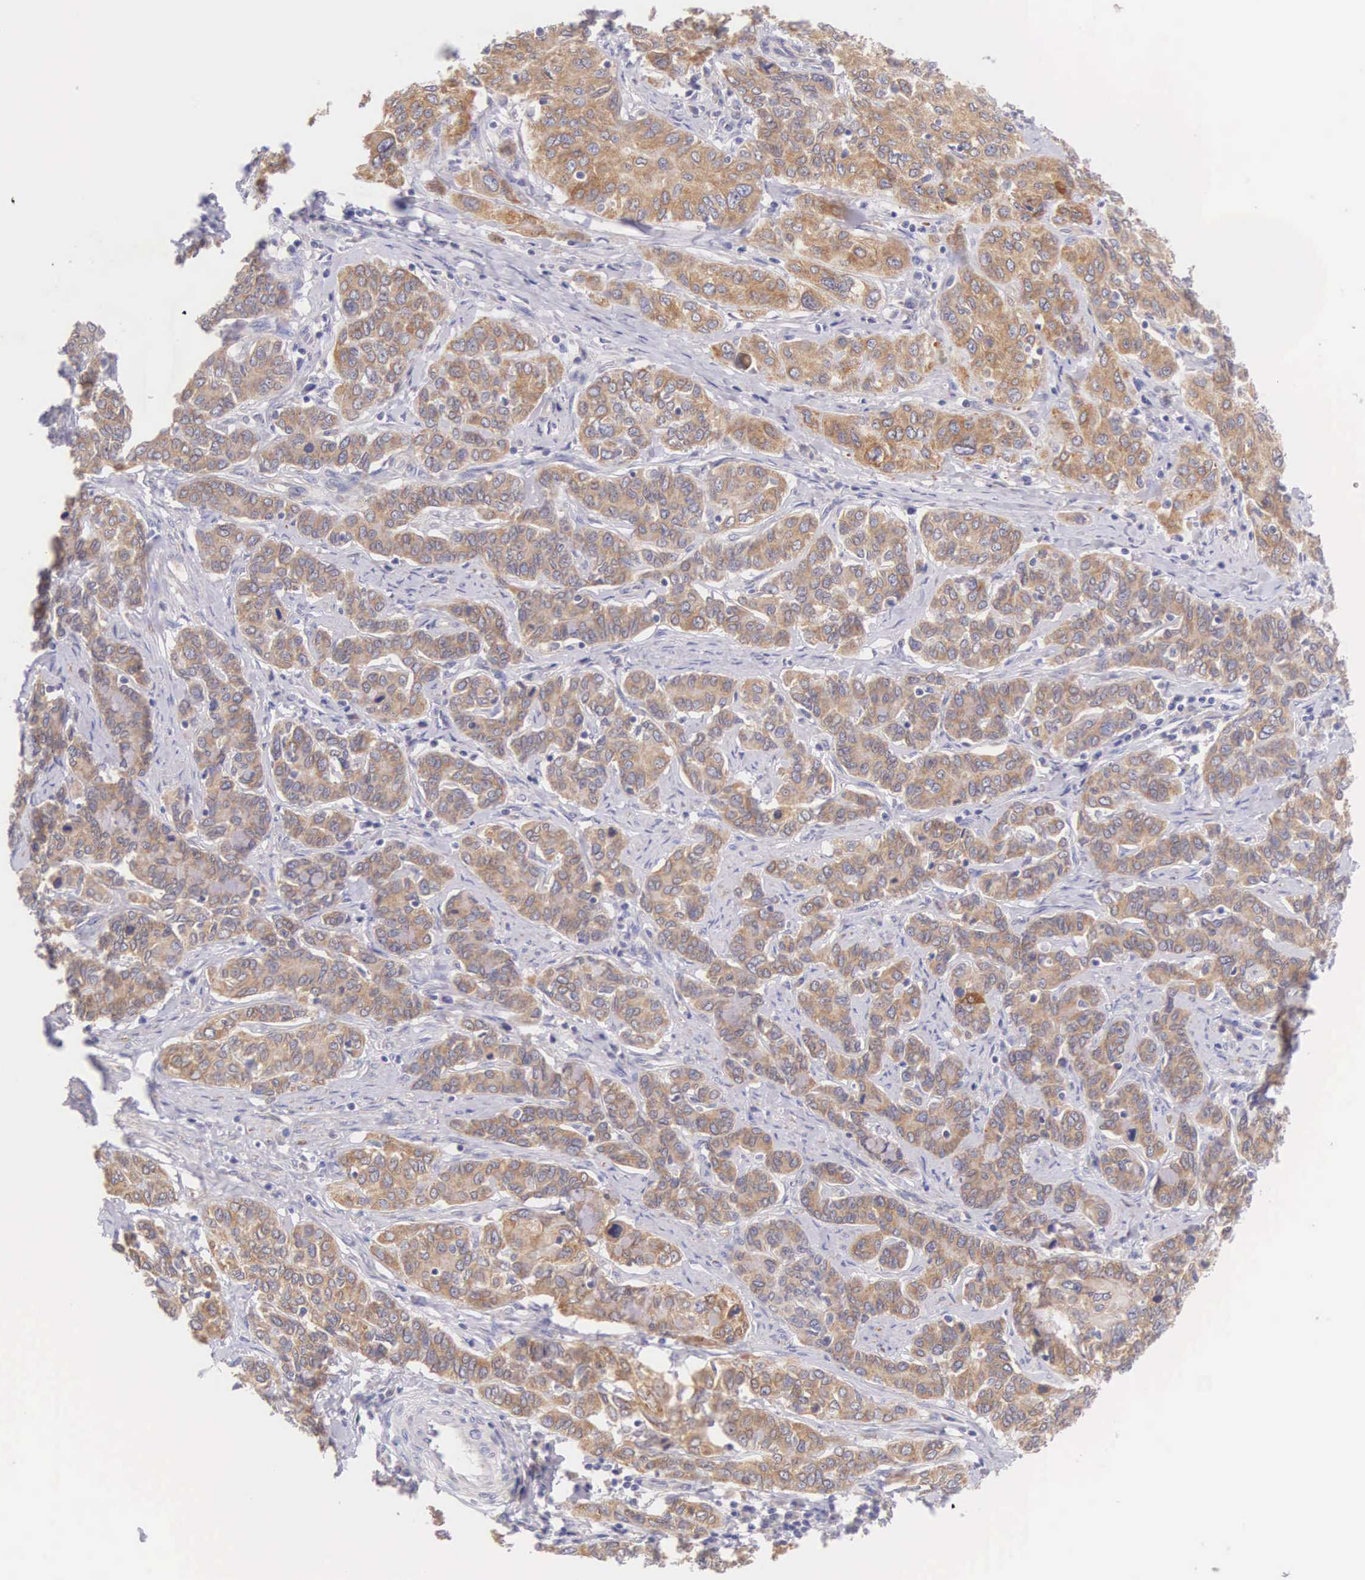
{"staining": {"intensity": "weak", "quantity": ">75%", "location": "cytoplasmic/membranous"}, "tissue": "cervical cancer", "cell_type": "Tumor cells", "image_type": "cancer", "snomed": [{"axis": "morphology", "description": "Squamous cell carcinoma, NOS"}, {"axis": "topography", "description": "Cervix"}], "caption": "Immunohistochemistry micrograph of neoplastic tissue: human cervical cancer stained using immunohistochemistry shows low levels of weak protein expression localized specifically in the cytoplasmic/membranous of tumor cells, appearing as a cytoplasmic/membranous brown color.", "gene": "NSDHL", "patient": {"sex": "female", "age": 38}}